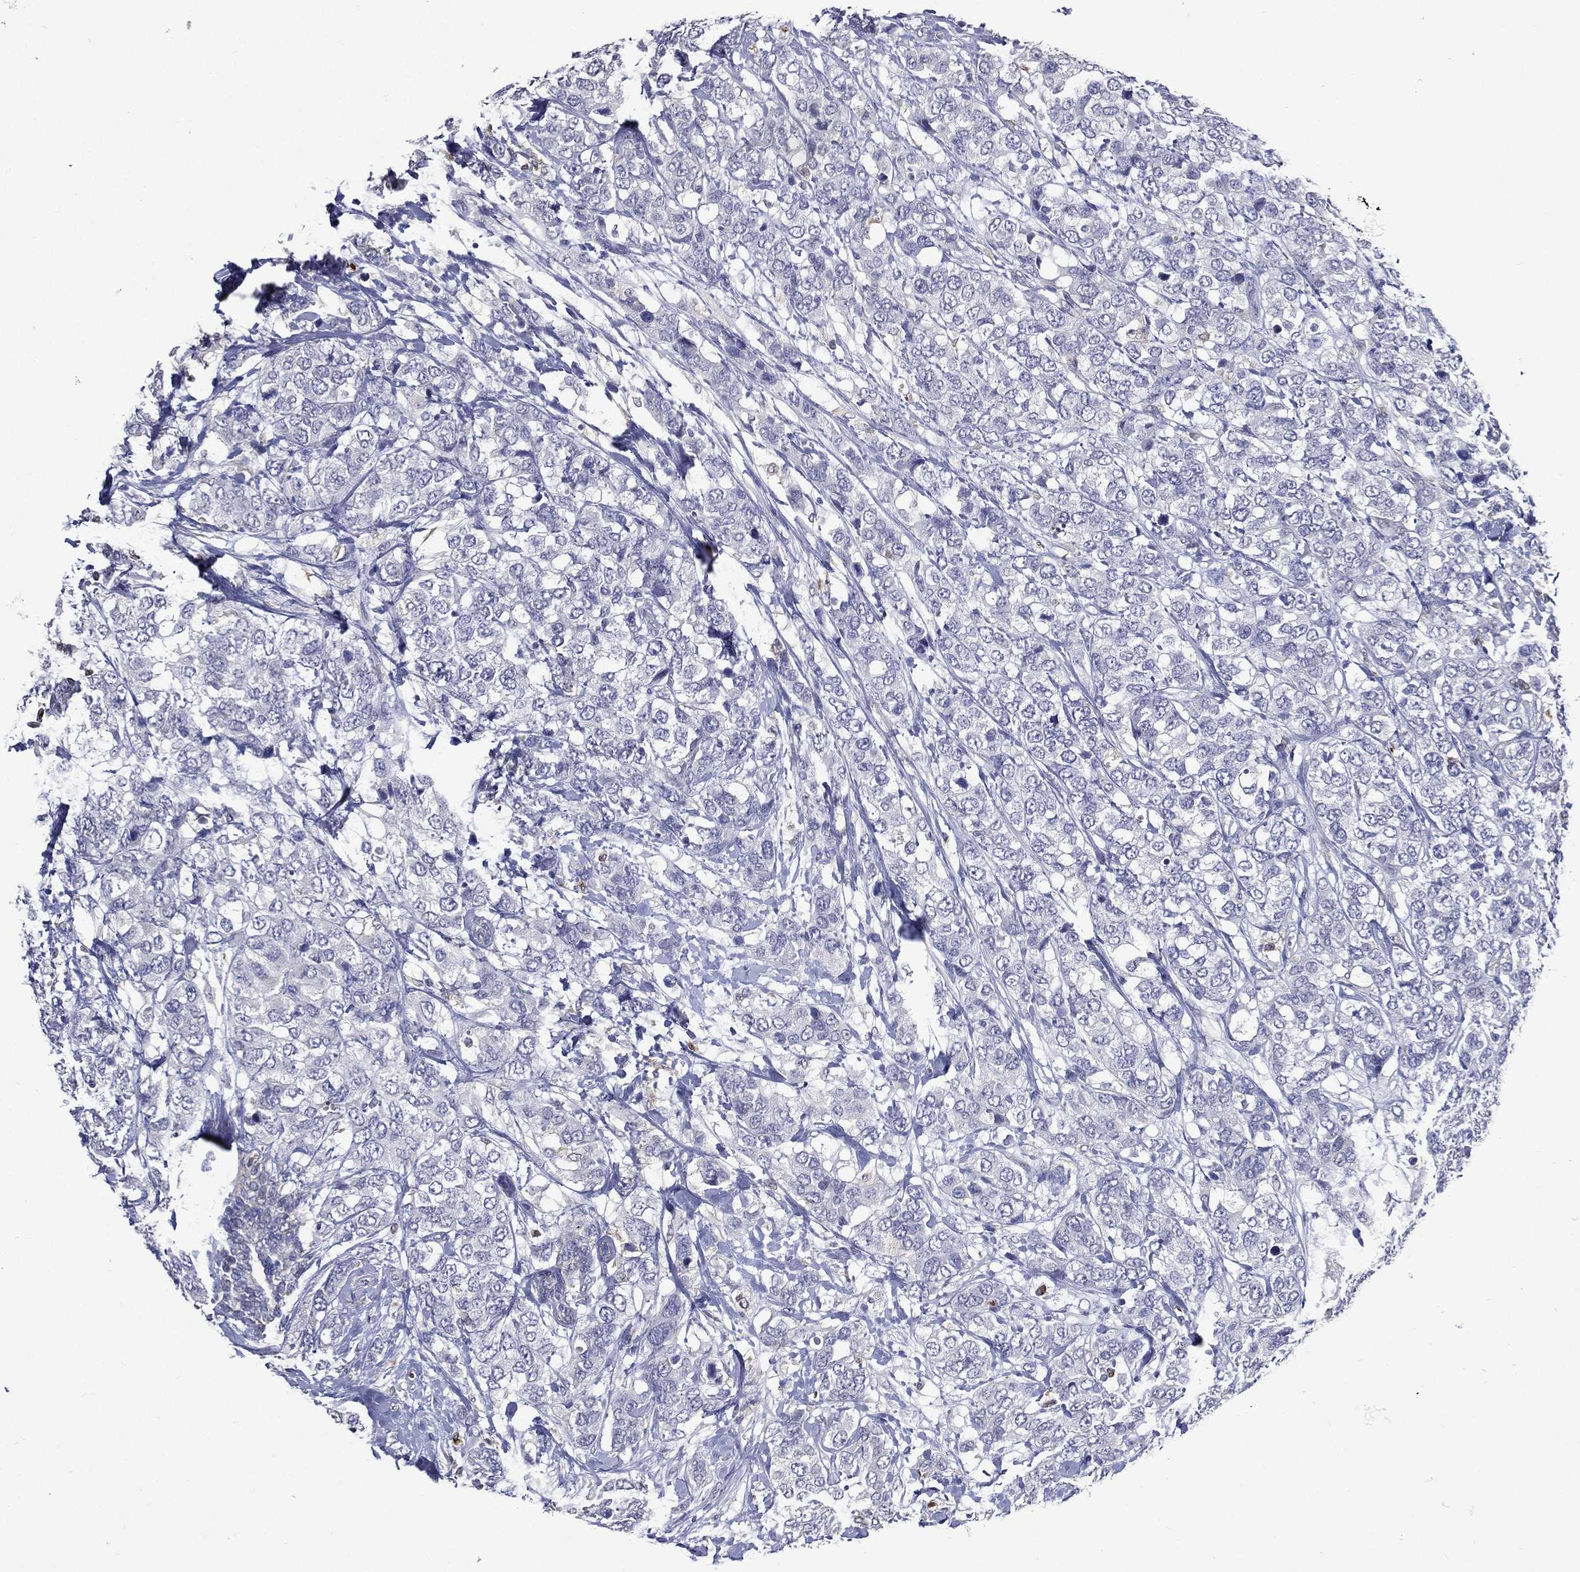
{"staining": {"intensity": "negative", "quantity": "none", "location": "none"}, "tissue": "breast cancer", "cell_type": "Tumor cells", "image_type": "cancer", "snomed": [{"axis": "morphology", "description": "Lobular carcinoma"}, {"axis": "topography", "description": "Breast"}], "caption": "The immunohistochemistry photomicrograph has no significant expression in tumor cells of breast cancer (lobular carcinoma) tissue.", "gene": "GPR171", "patient": {"sex": "female", "age": 59}}